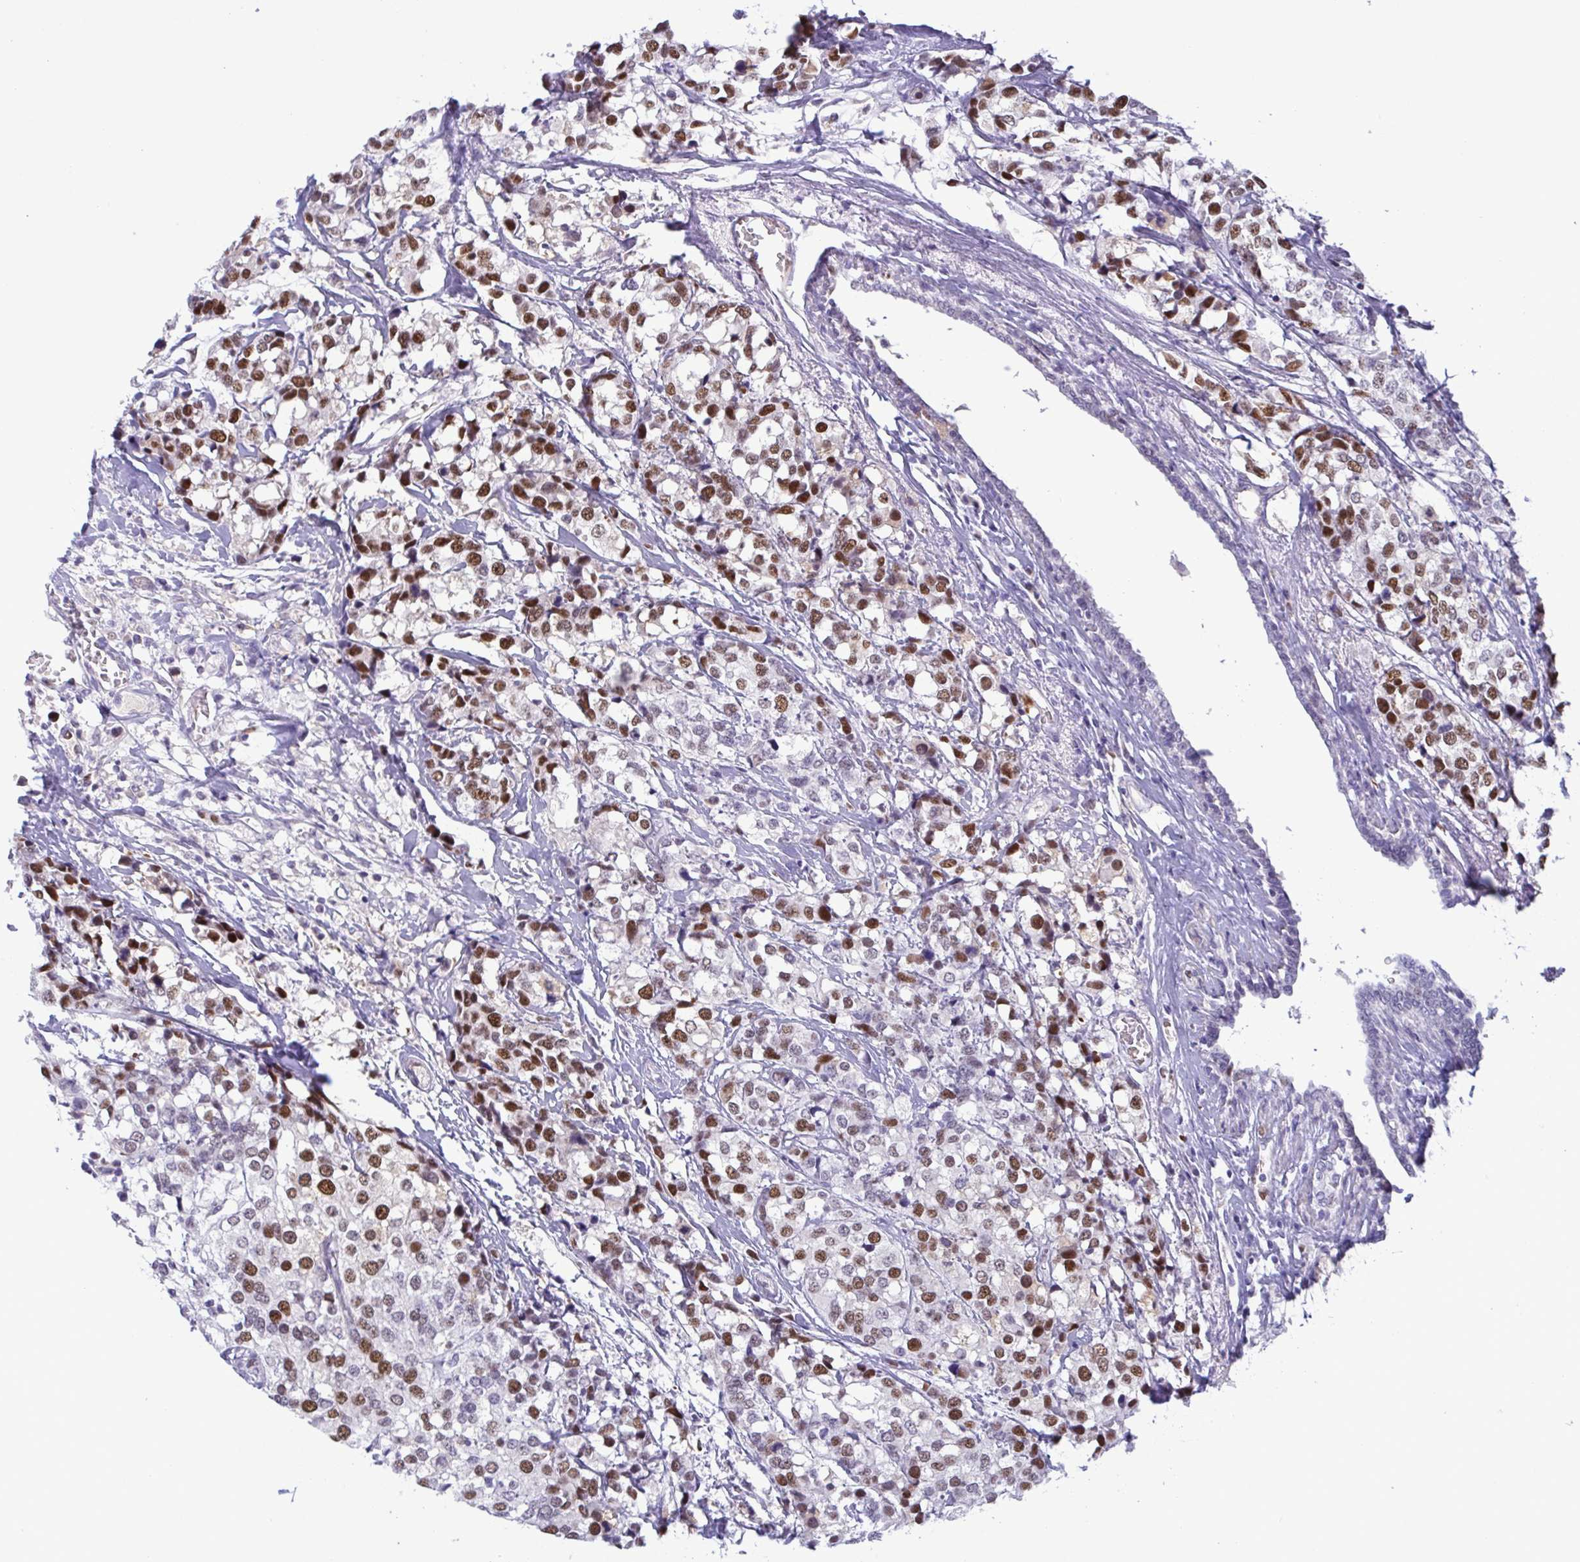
{"staining": {"intensity": "strong", "quantity": ">75%", "location": "nuclear"}, "tissue": "breast cancer", "cell_type": "Tumor cells", "image_type": "cancer", "snomed": [{"axis": "morphology", "description": "Lobular carcinoma"}, {"axis": "topography", "description": "Breast"}], "caption": "An image of breast lobular carcinoma stained for a protein exhibits strong nuclear brown staining in tumor cells. The protein of interest is stained brown, and the nuclei are stained in blue (DAB (3,3'-diaminobenzidine) IHC with brightfield microscopy, high magnification).", "gene": "TIPIN", "patient": {"sex": "female", "age": 59}}